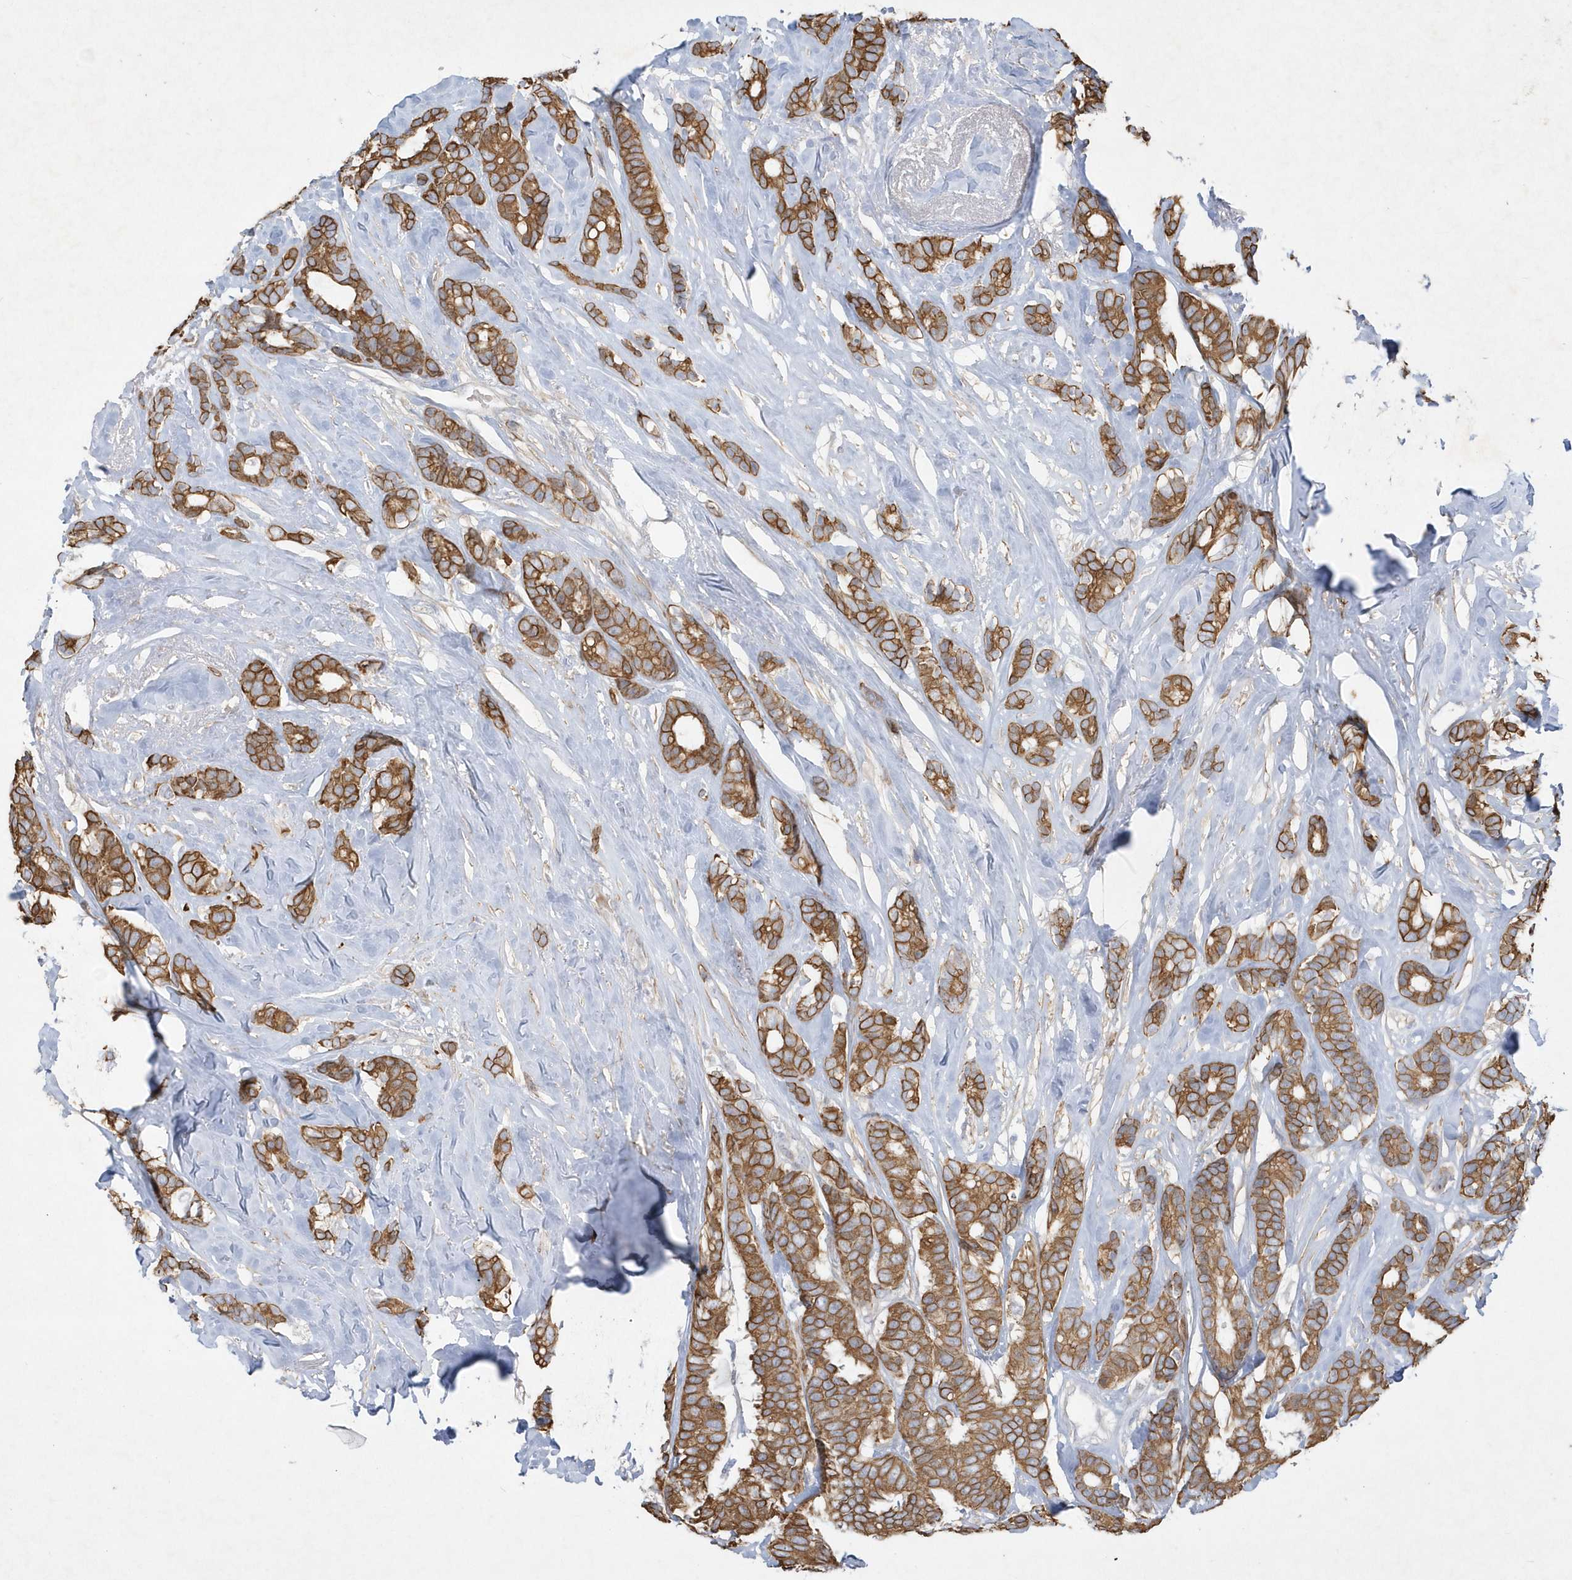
{"staining": {"intensity": "moderate", "quantity": ">75%", "location": "cytoplasmic/membranous"}, "tissue": "breast cancer", "cell_type": "Tumor cells", "image_type": "cancer", "snomed": [{"axis": "morphology", "description": "Duct carcinoma"}, {"axis": "topography", "description": "Breast"}], "caption": "High-magnification brightfield microscopy of breast infiltrating ductal carcinoma stained with DAB (3,3'-diaminobenzidine) (brown) and counterstained with hematoxylin (blue). tumor cells exhibit moderate cytoplasmic/membranous staining is identified in approximately>75% of cells. The staining was performed using DAB (3,3'-diaminobenzidine) to visualize the protein expression in brown, while the nuclei were stained in blue with hematoxylin (Magnification: 20x).", "gene": "LARS1", "patient": {"sex": "female", "age": 87}}